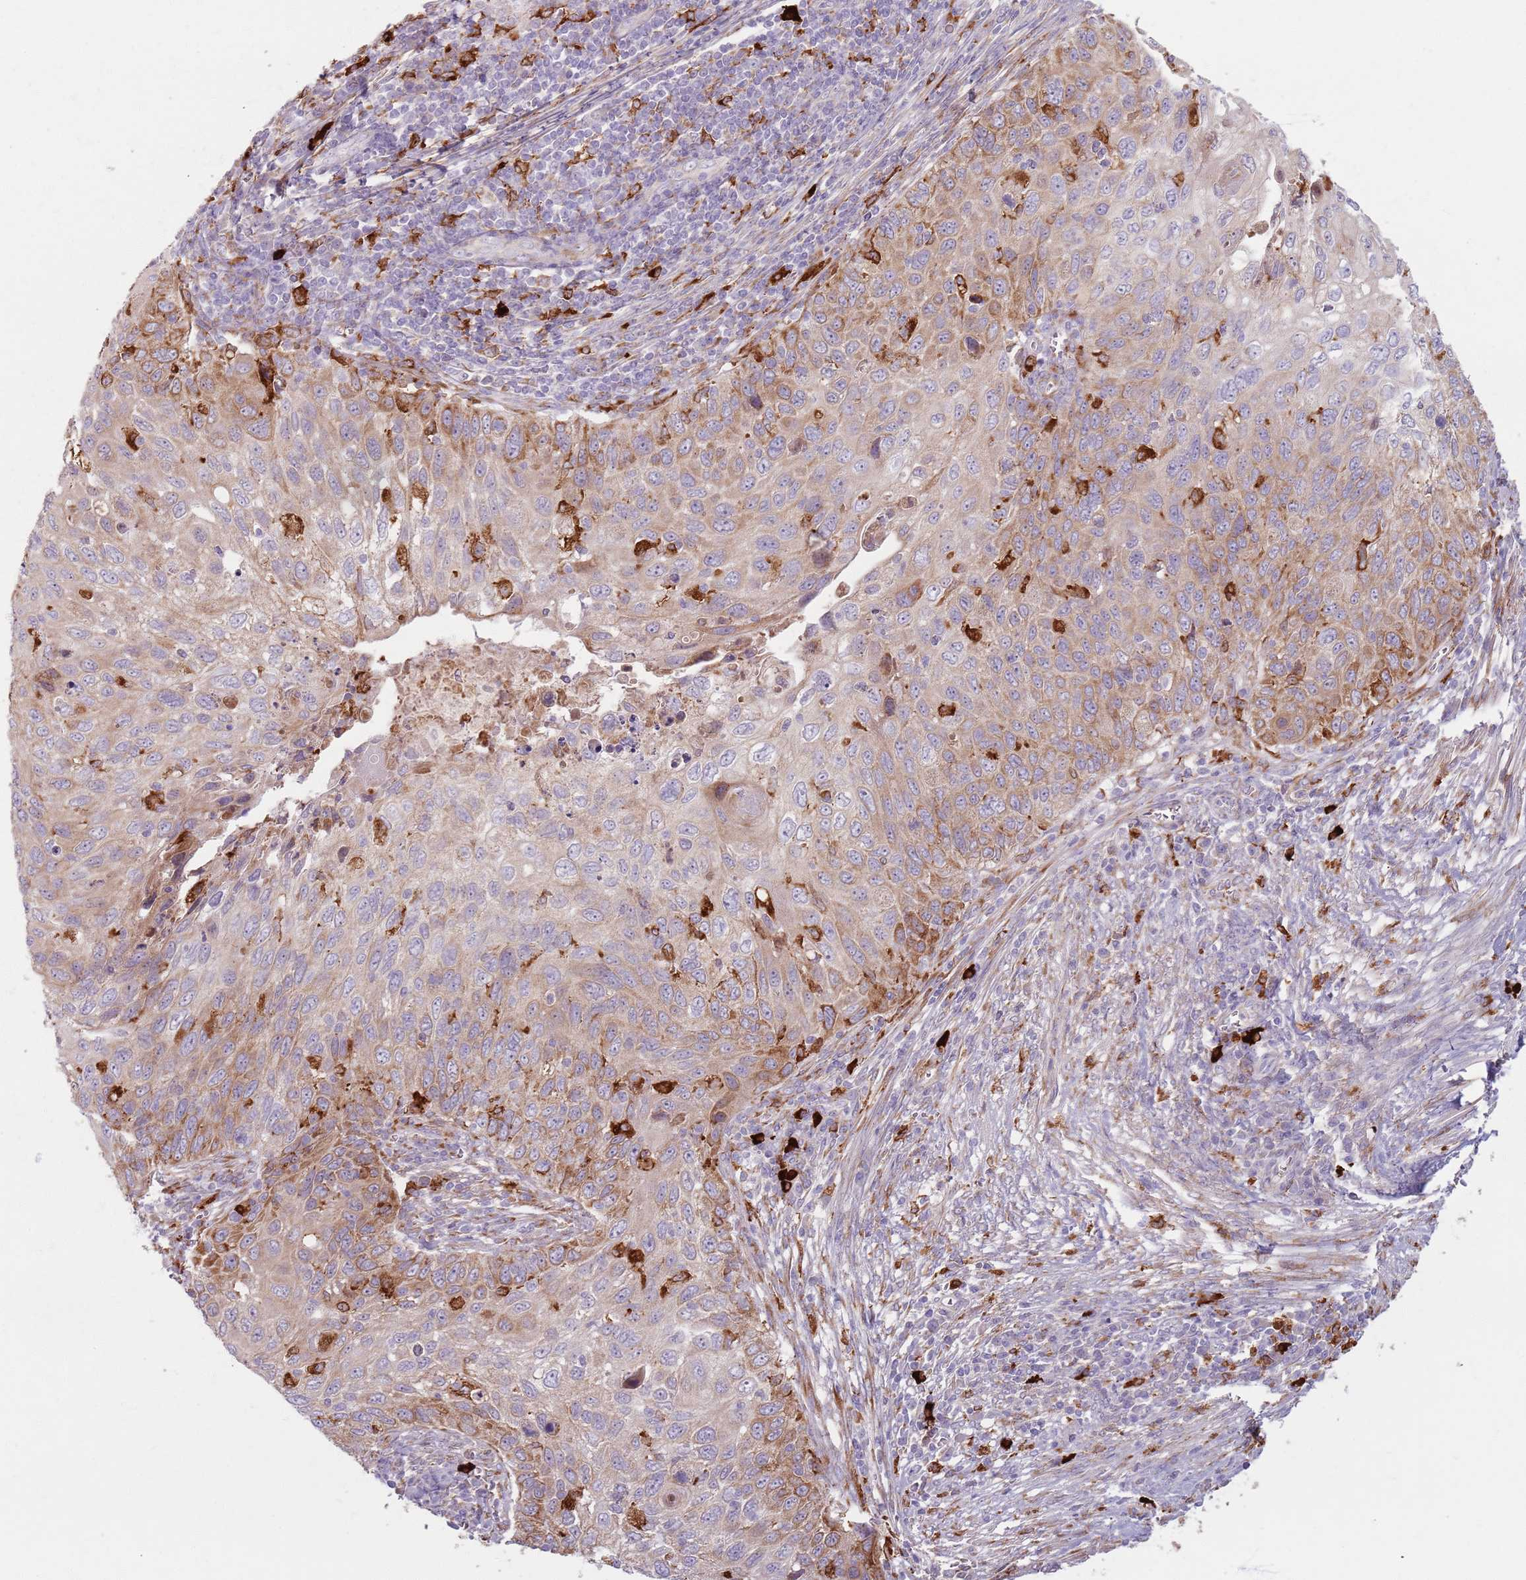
{"staining": {"intensity": "moderate", "quantity": "<25%", "location": "cytoplasmic/membranous"}, "tissue": "cervical cancer", "cell_type": "Tumor cells", "image_type": "cancer", "snomed": [{"axis": "morphology", "description": "Squamous cell carcinoma, NOS"}, {"axis": "topography", "description": "Cervix"}], "caption": "A high-resolution histopathology image shows IHC staining of squamous cell carcinoma (cervical), which exhibits moderate cytoplasmic/membranous positivity in about <25% of tumor cells. (brown staining indicates protein expression, while blue staining denotes nuclei).", "gene": "COLGALT1", "patient": {"sex": "female", "age": 70}}